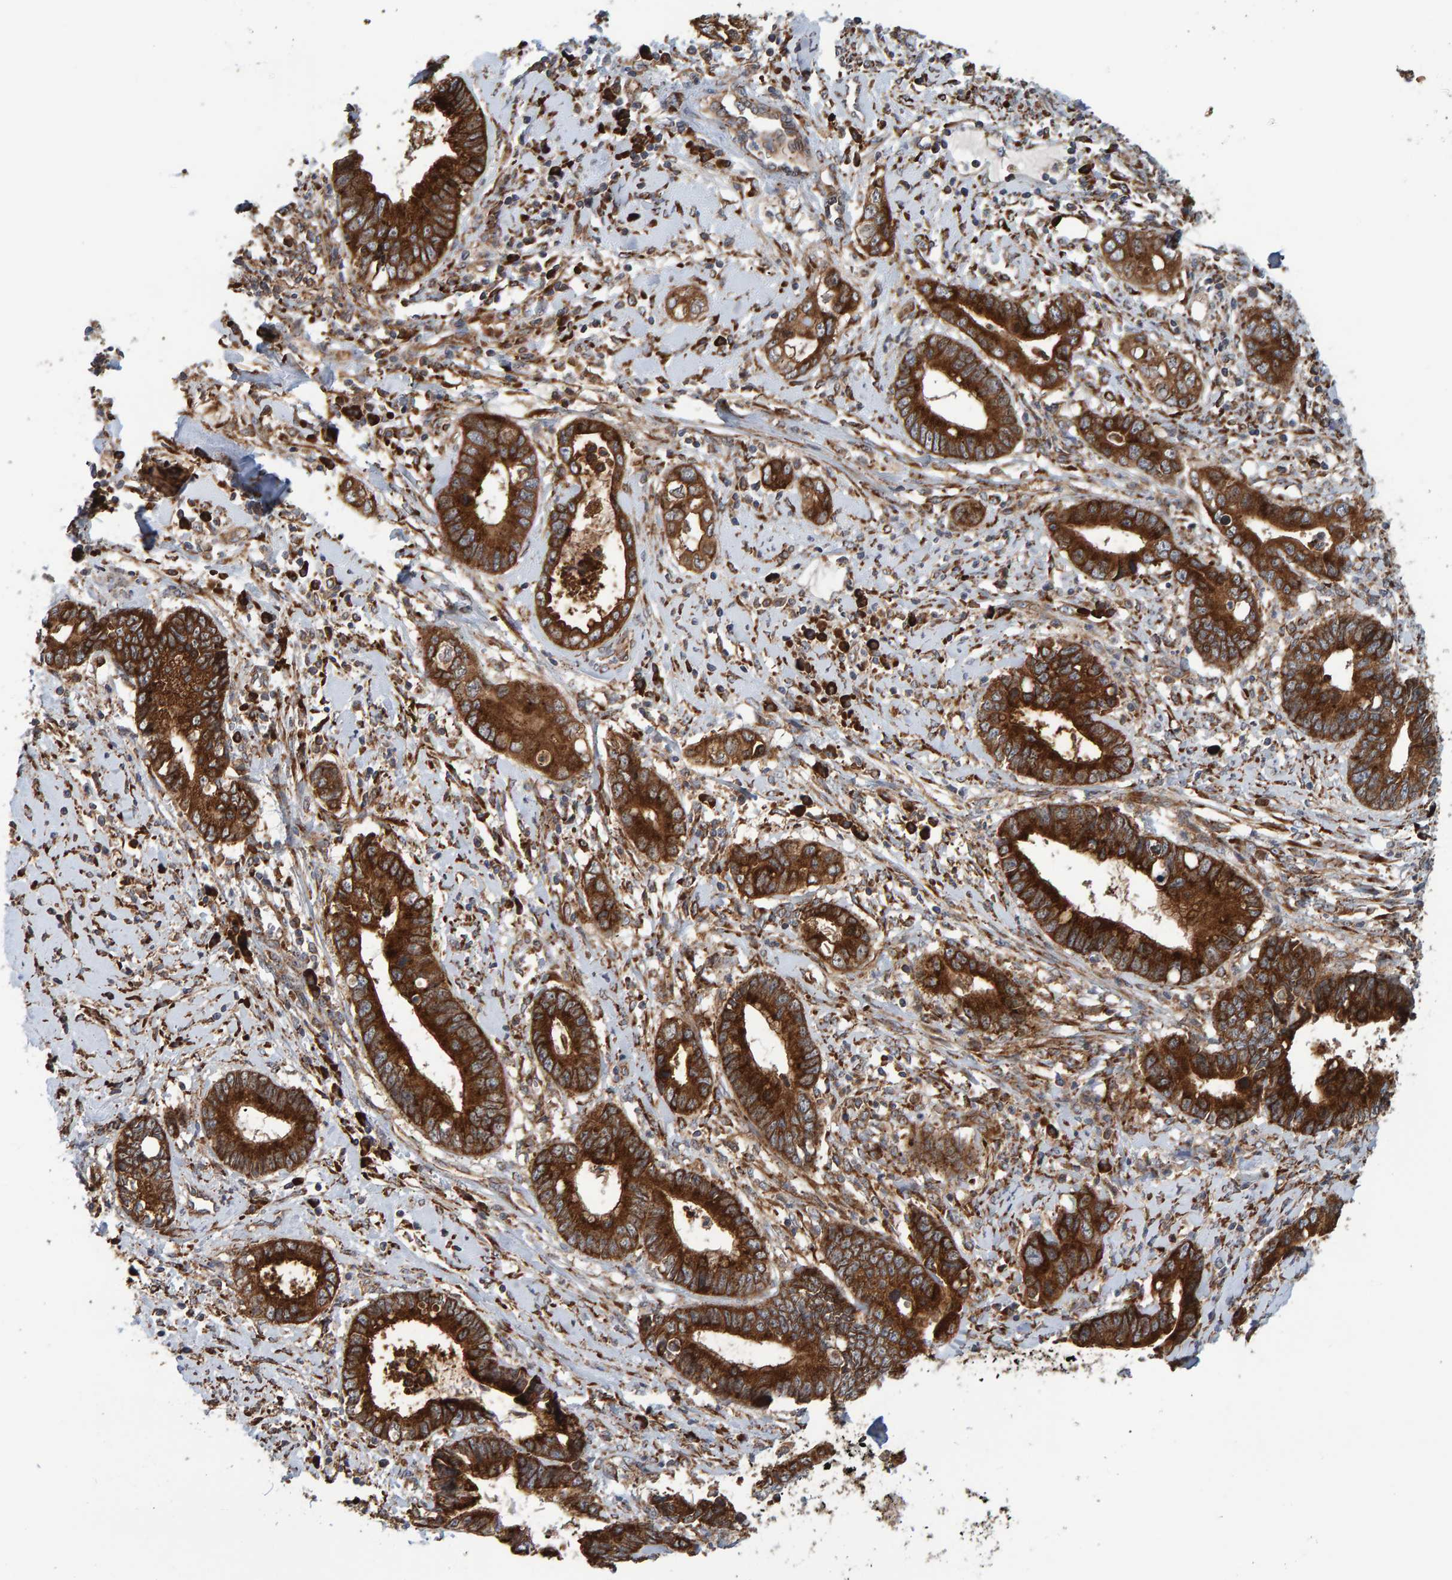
{"staining": {"intensity": "strong", "quantity": ">75%", "location": "cytoplasmic/membranous"}, "tissue": "cervical cancer", "cell_type": "Tumor cells", "image_type": "cancer", "snomed": [{"axis": "morphology", "description": "Adenocarcinoma, NOS"}, {"axis": "topography", "description": "Cervix"}], "caption": "Protein expression analysis of human cervical adenocarcinoma reveals strong cytoplasmic/membranous positivity in about >75% of tumor cells.", "gene": "BAIAP2", "patient": {"sex": "female", "age": 44}}